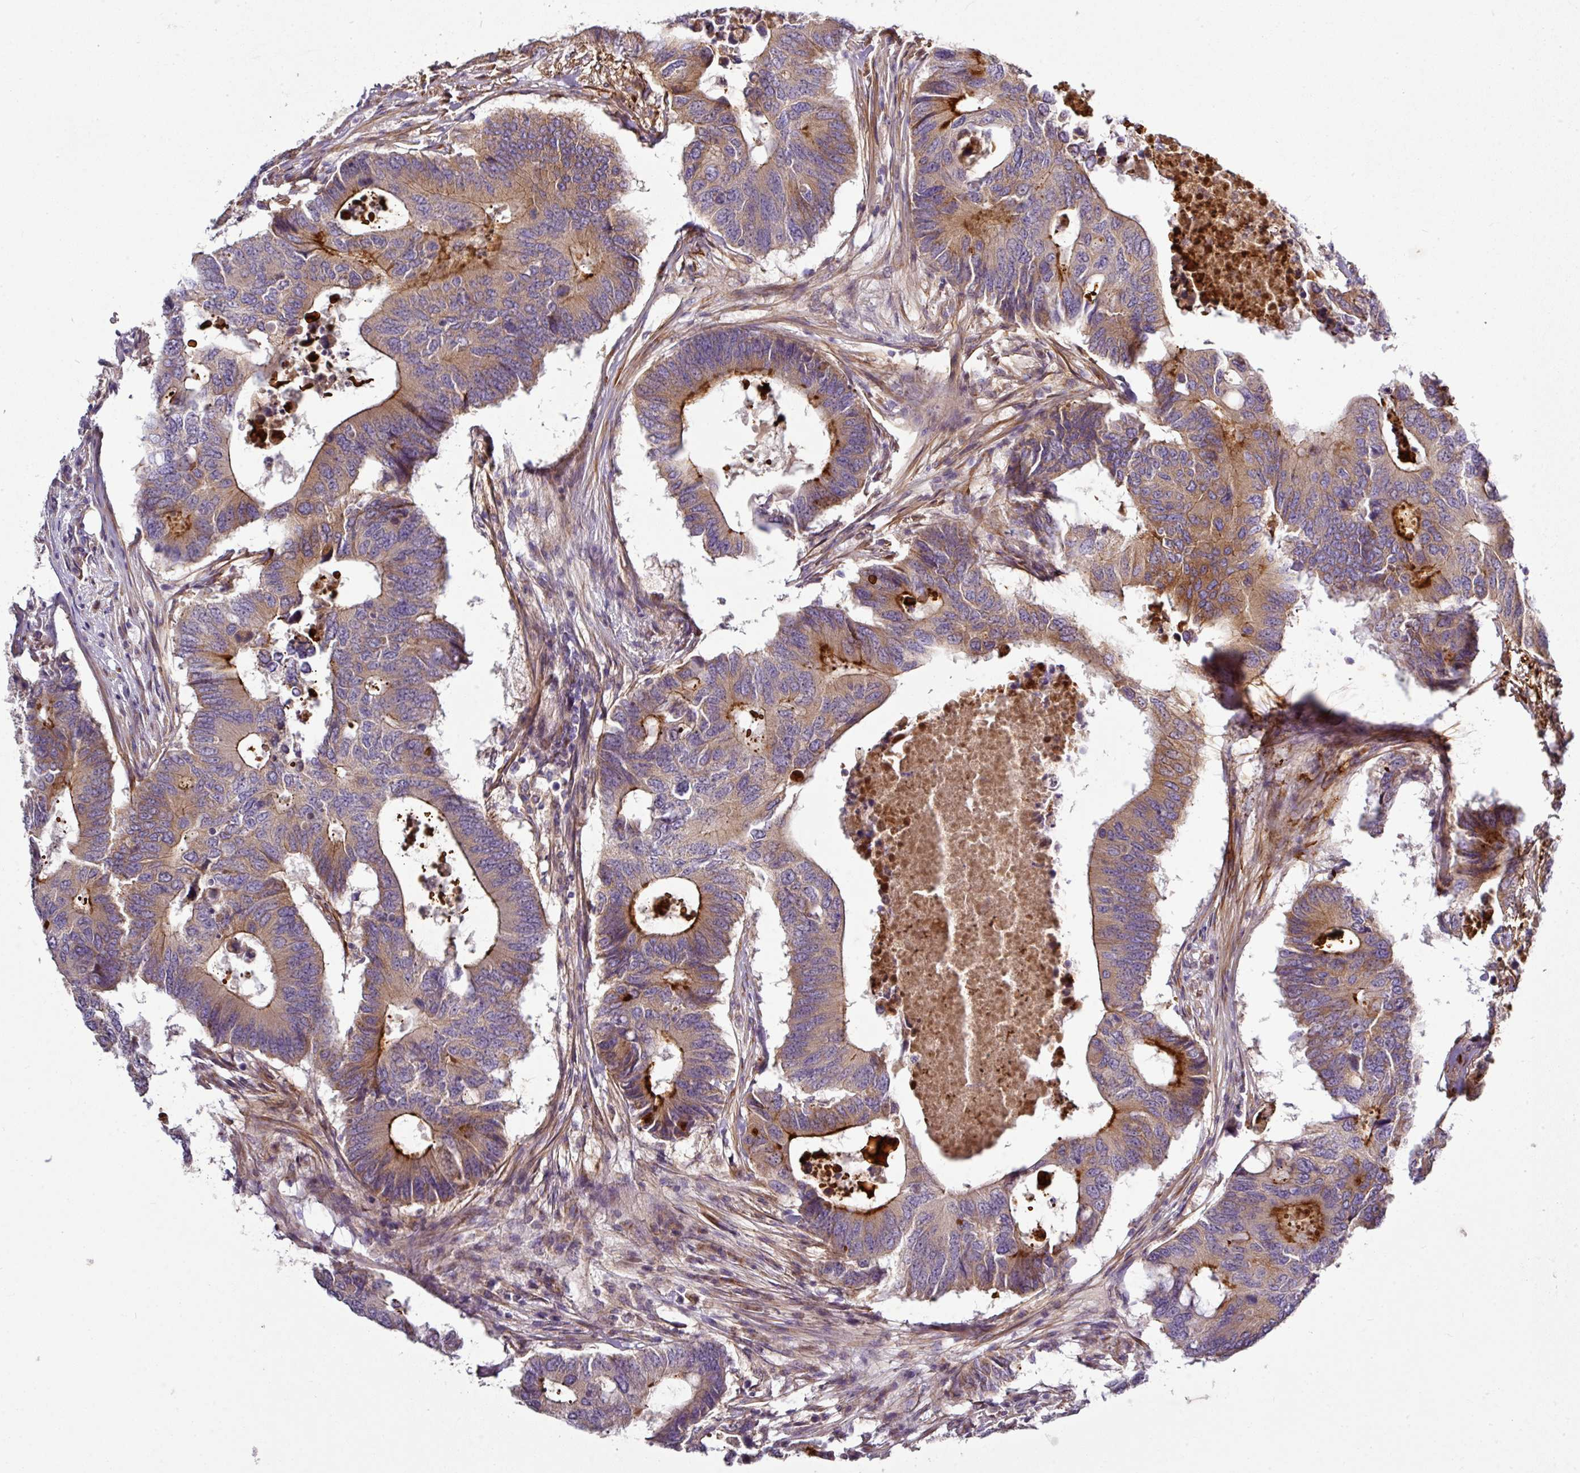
{"staining": {"intensity": "moderate", "quantity": "25%-75%", "location": "cytoplasmic/membranous"}, "tissue": "colorectal cancer", "cell_type": "Tumor cells", "image_type": "cancer", "snomed": [{"axis": "morphology", "description": "Adenocarcinoma, NOS"}, {"axis": "topography", "description": "Colon"}], "caption": "This is an image of IHC staining of colorectal cancer (adenocarcinoma), which shows moderate staining in the cytoplasmic/membranous of tumor cells.", "gene": "GAN", "patient": {"sex": "male", "age": 71}}